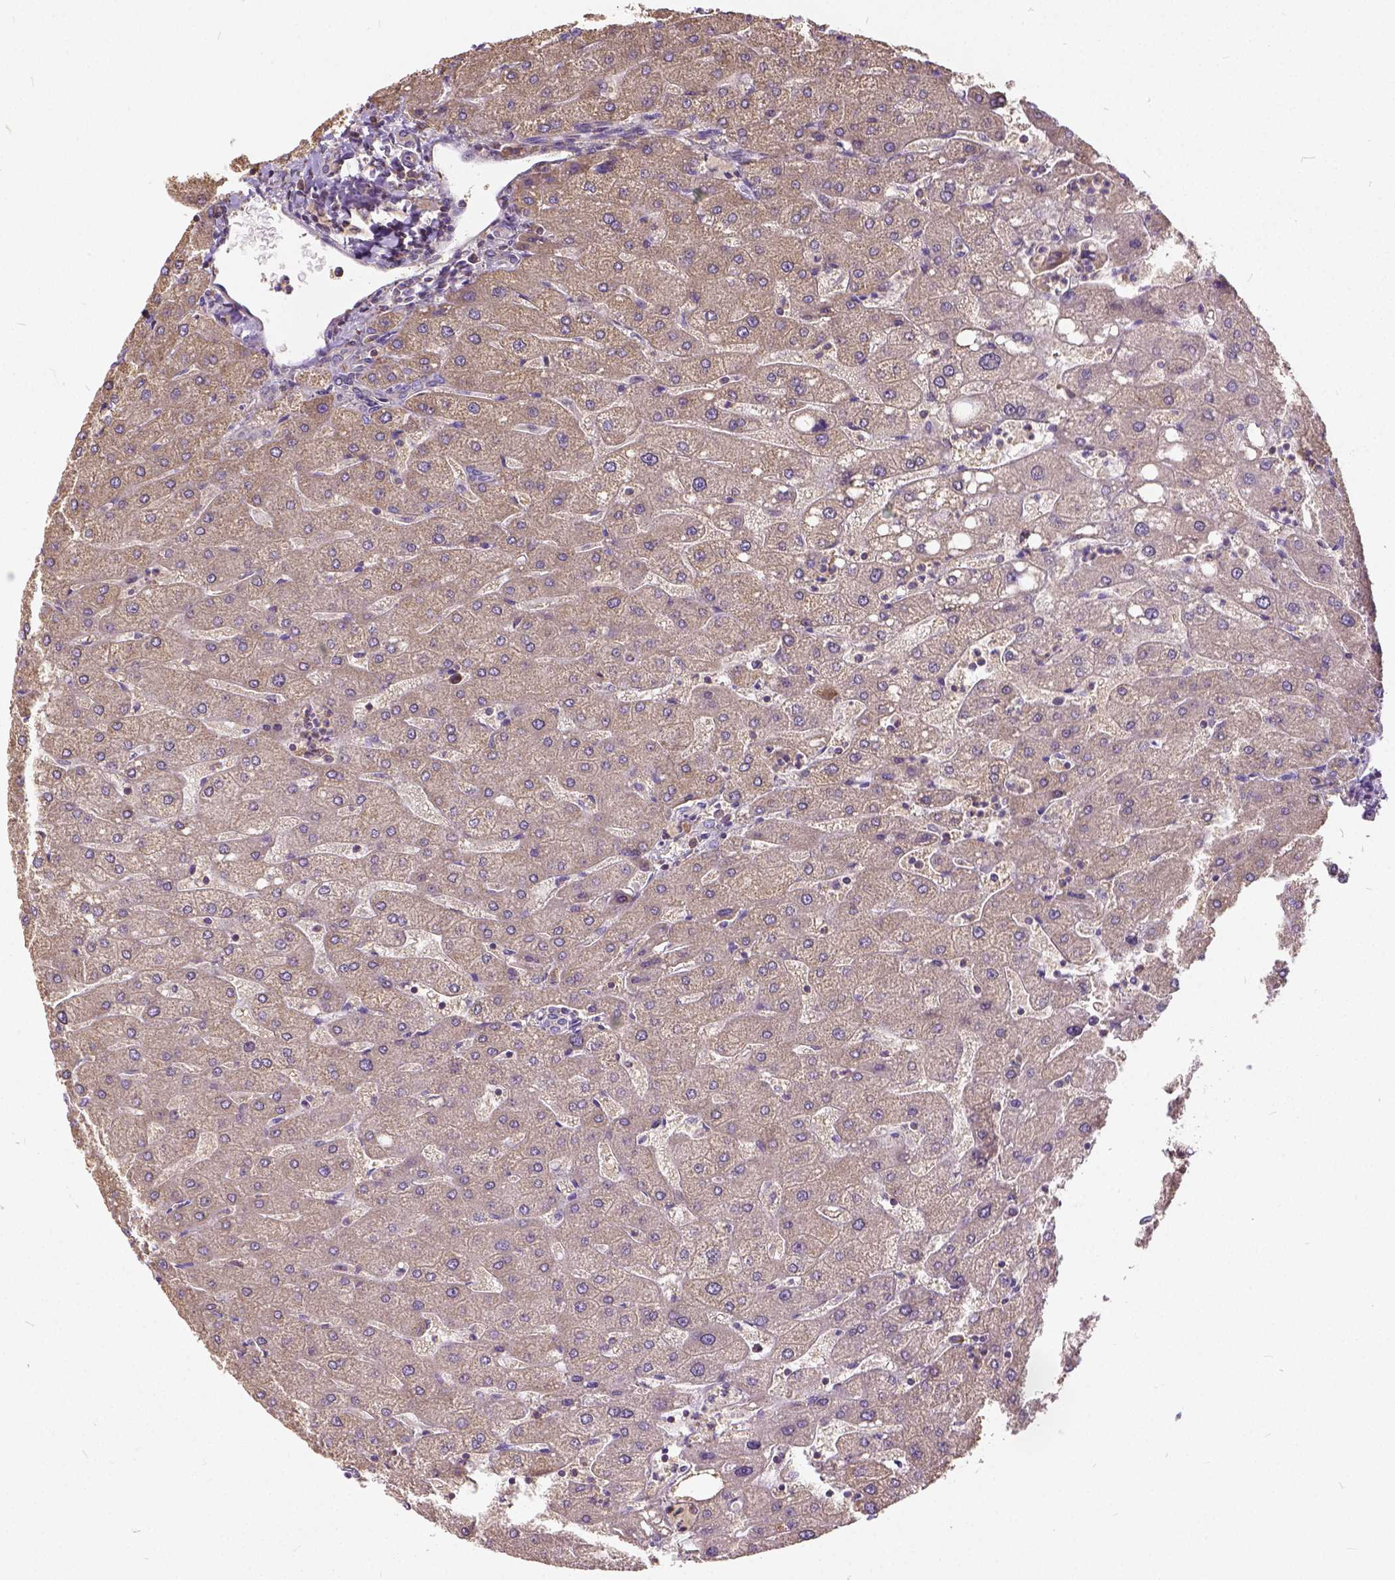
{"staining": {"intensity": "negative", "quantity": "none", "location": "none"}, "tissue": "liver", "cell_type": "Cholangiocytes", "image_type": "normal", "snomed": [{"axis": "morphology", "description": "Normal tissue, NOS"}, {"axis": "topography", "description": "Liver"}], "caption": "This is an immunohistochemistry (IHC) histopathology image of normal human liver. There is no staining in cholangiocytes.", "gene": "CADM4", "patient": {"sex": "male", "age": 67}}